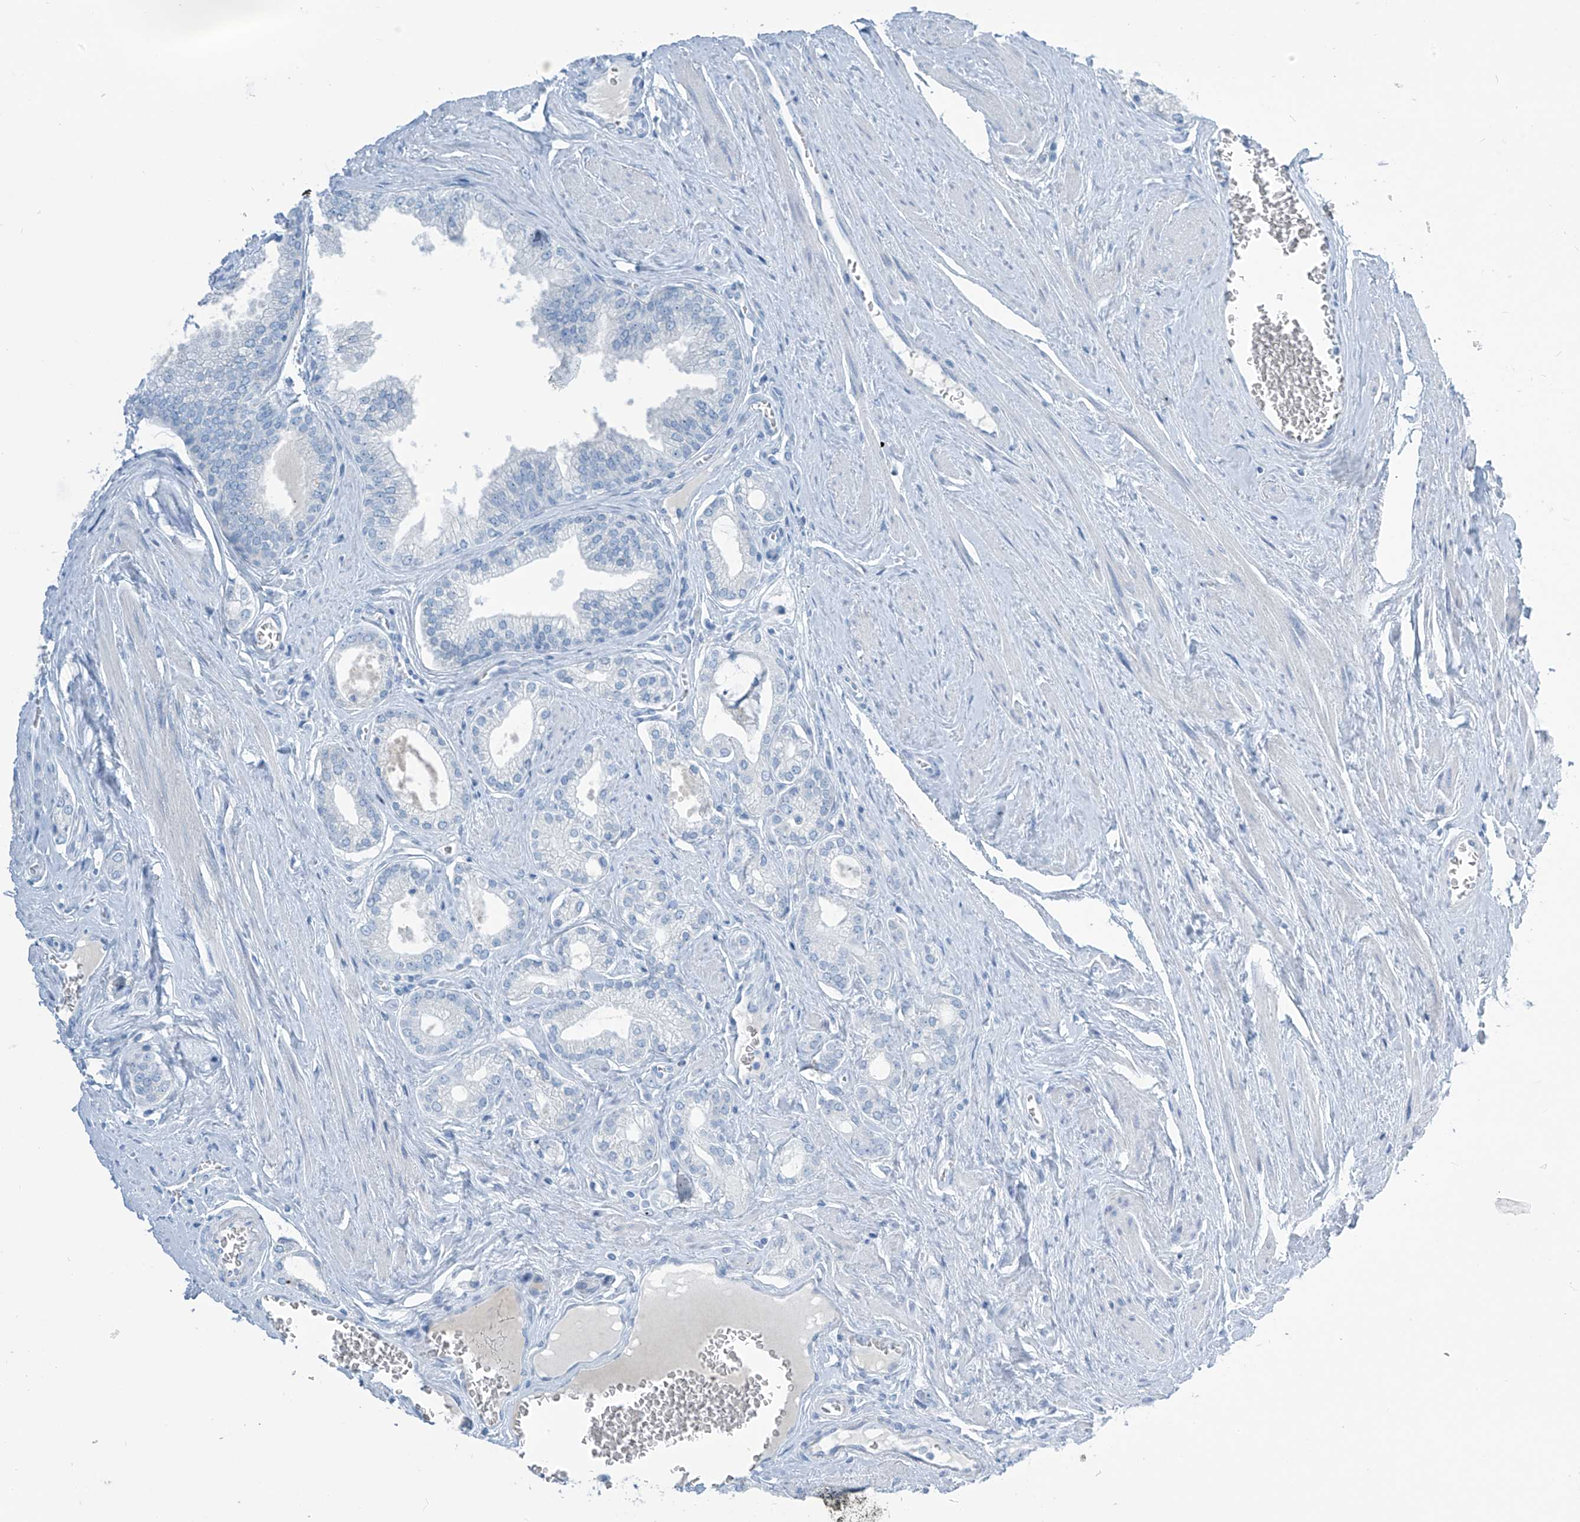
{"staining": {"intensity": "negative", "quantity": "none", "location": "none"}, "tissue": "prostate cancer", "cell_type": "Tumor cells", "image_type": "cancer", "snomed": [{"axis": "morphology", "description": "Adenocarcinoma, Low grade"}, {"axis": "topography", "description": "Prostate"}], "caption": "Immunohistochemistry (IHC) of low-grade adenocarcinoma (prostate) shows no positivity in tumor cells.", "gene": "SGO2", "patient": {"sex": "male", "age": 63}}